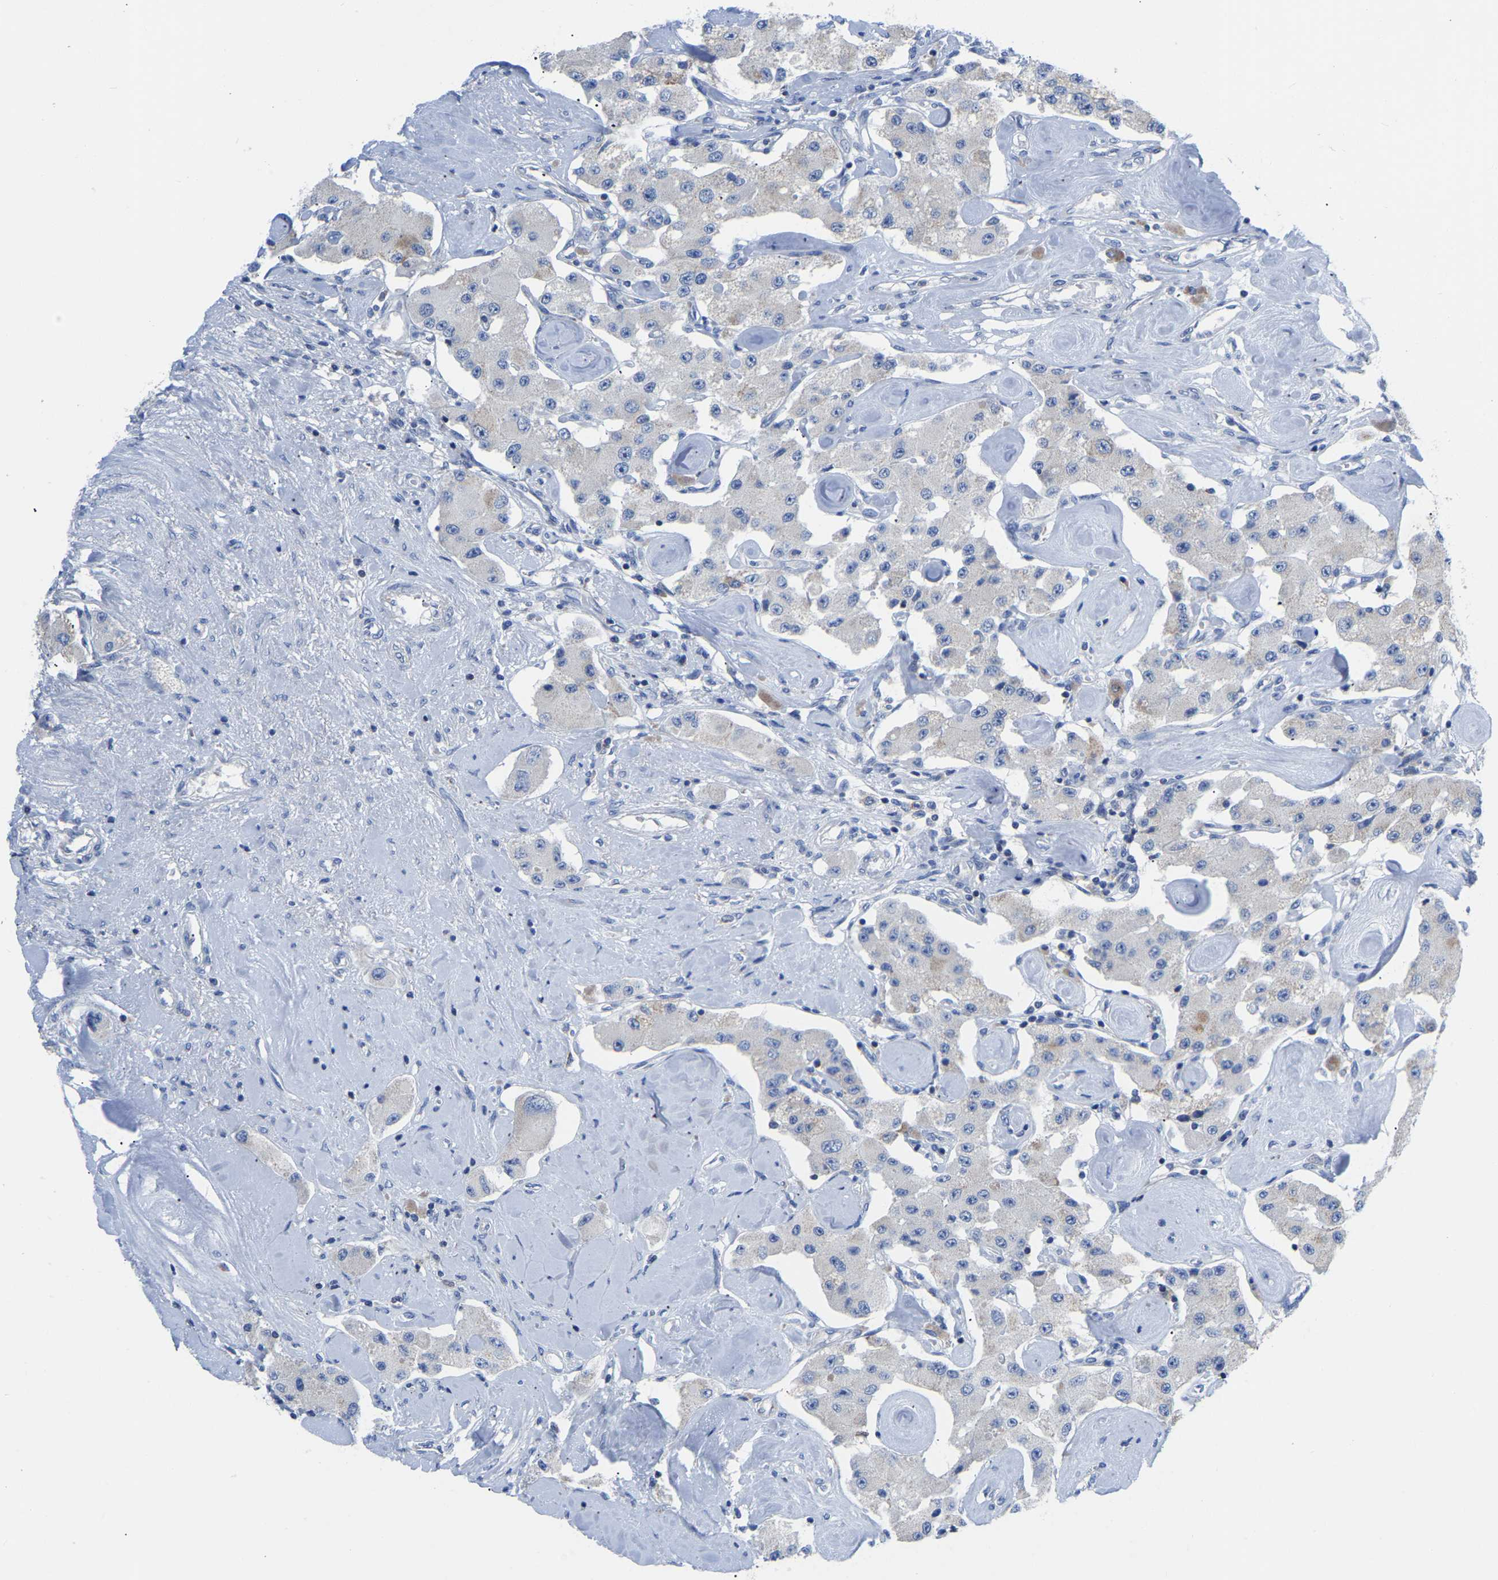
{"staining": {"intensity": "negative", "quantity": "none", "location": "none"}, "tissue": "carcinoid", "cell_type": "Tumor cells", "image_type": "cancer", "snomed": [{"axis": "morphology", "description": "Carcinoid, malignant, NOS"}, {"axis": "topography", "description": "Pancreas"}], "caption": "Tumor cells are negative for brown protein staining in carcinoid.", "gene": "ETFA", "patient": {"sex": "male", "age": 41}}